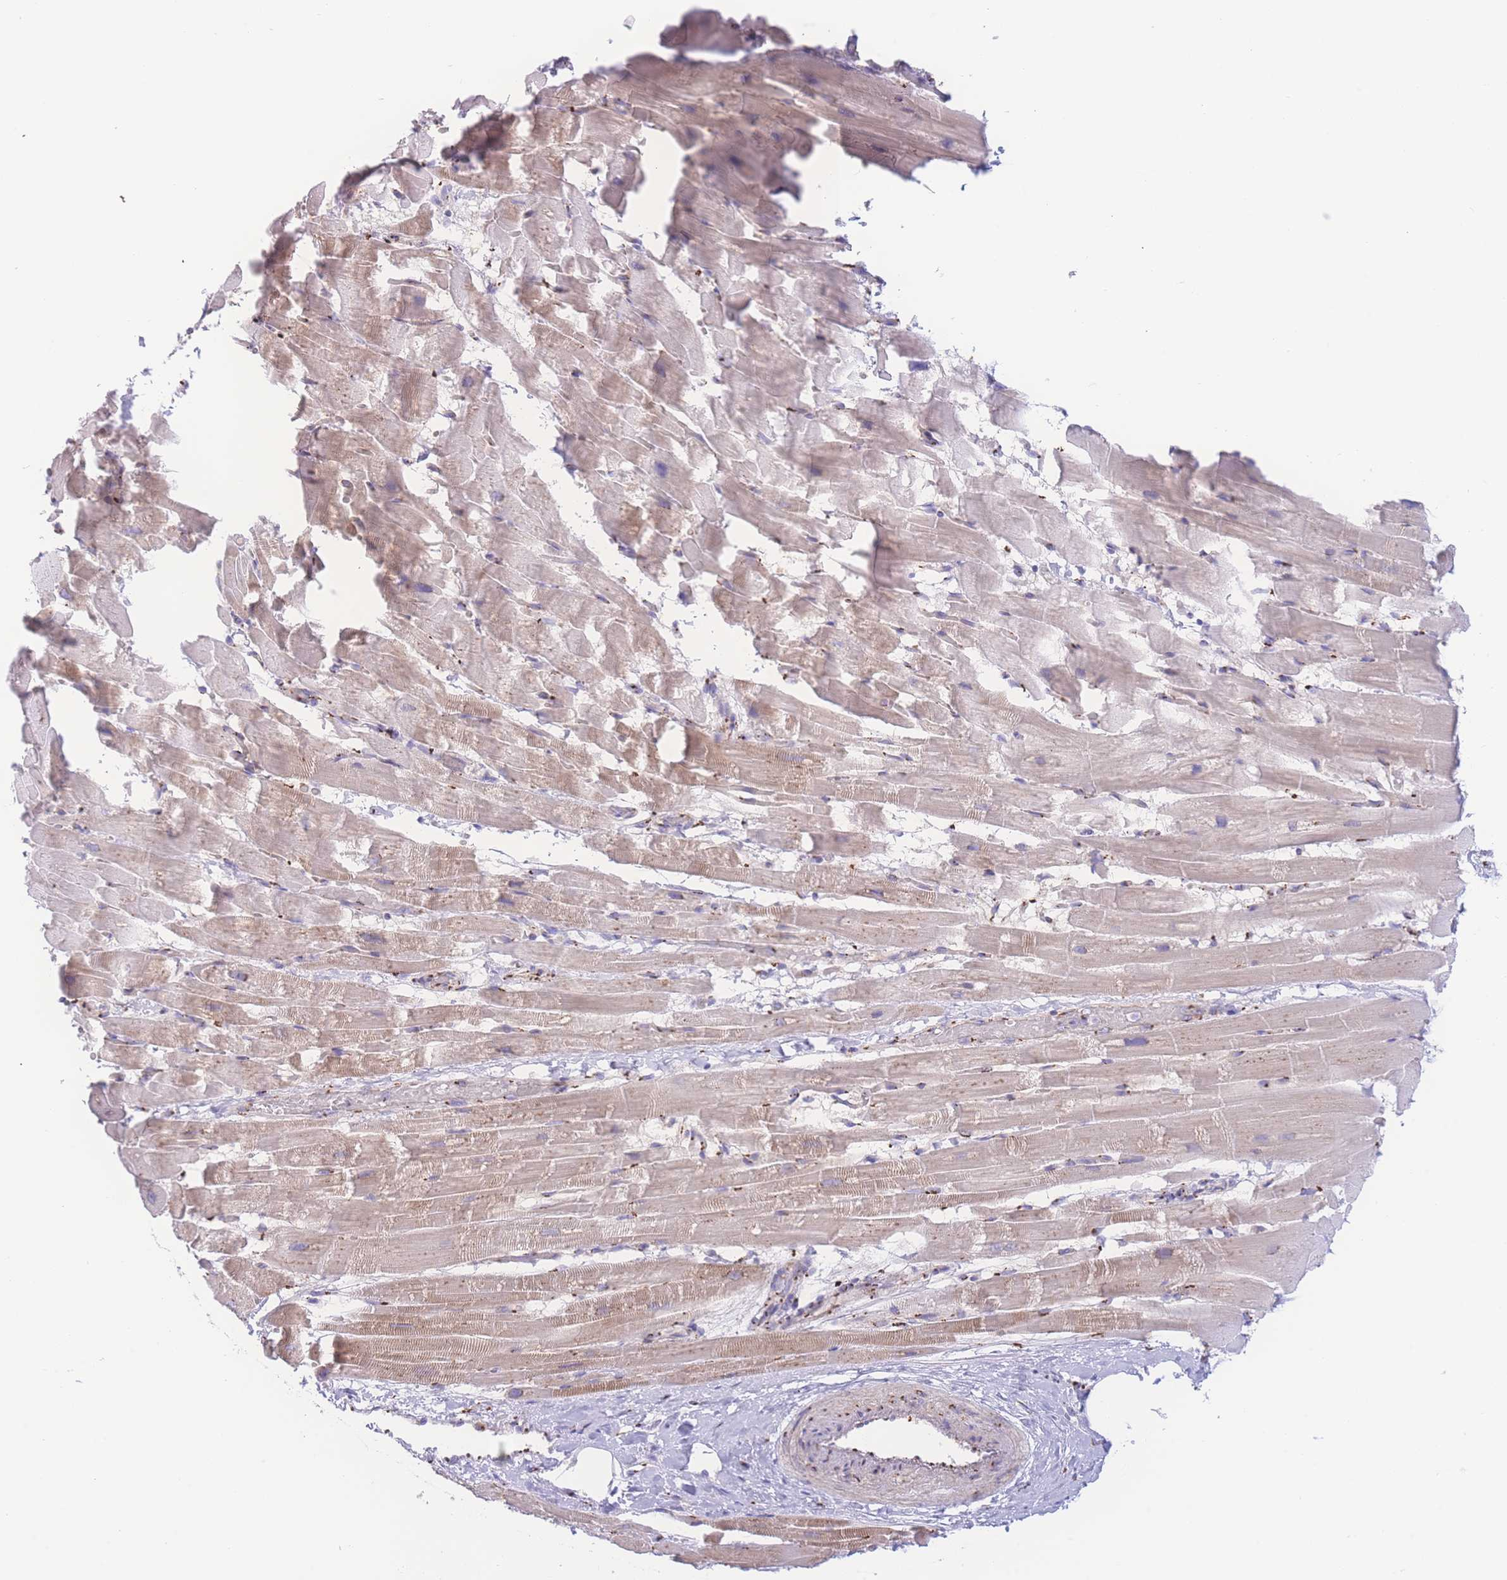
{"staining": {"intensity": "weak", "quantity": "25%-75%", "location": "cytoplasmic/membranous"}, "tissue": "heart muscle", "cell_type": "Cardiomyocytes", "image_type": "normal", "snomed": [{"axis": "morphology", "description": "Normal tissue, NOS"}, {"axis": "topography", "description": "Heart"}], "caption": "The immunohistochemical stain highlights weak cytoplasmic/membranous staining in cardiomyocytes of normal heart muscle. The protein of interest is stained brown, and the nuclei are stained in blue (DAB (3,3'-diaminobenzidine) IHC with brightfield microscopy, high magnification).", "gene": "GOLM2", "patient": {"sex": "male", "age": 37}}